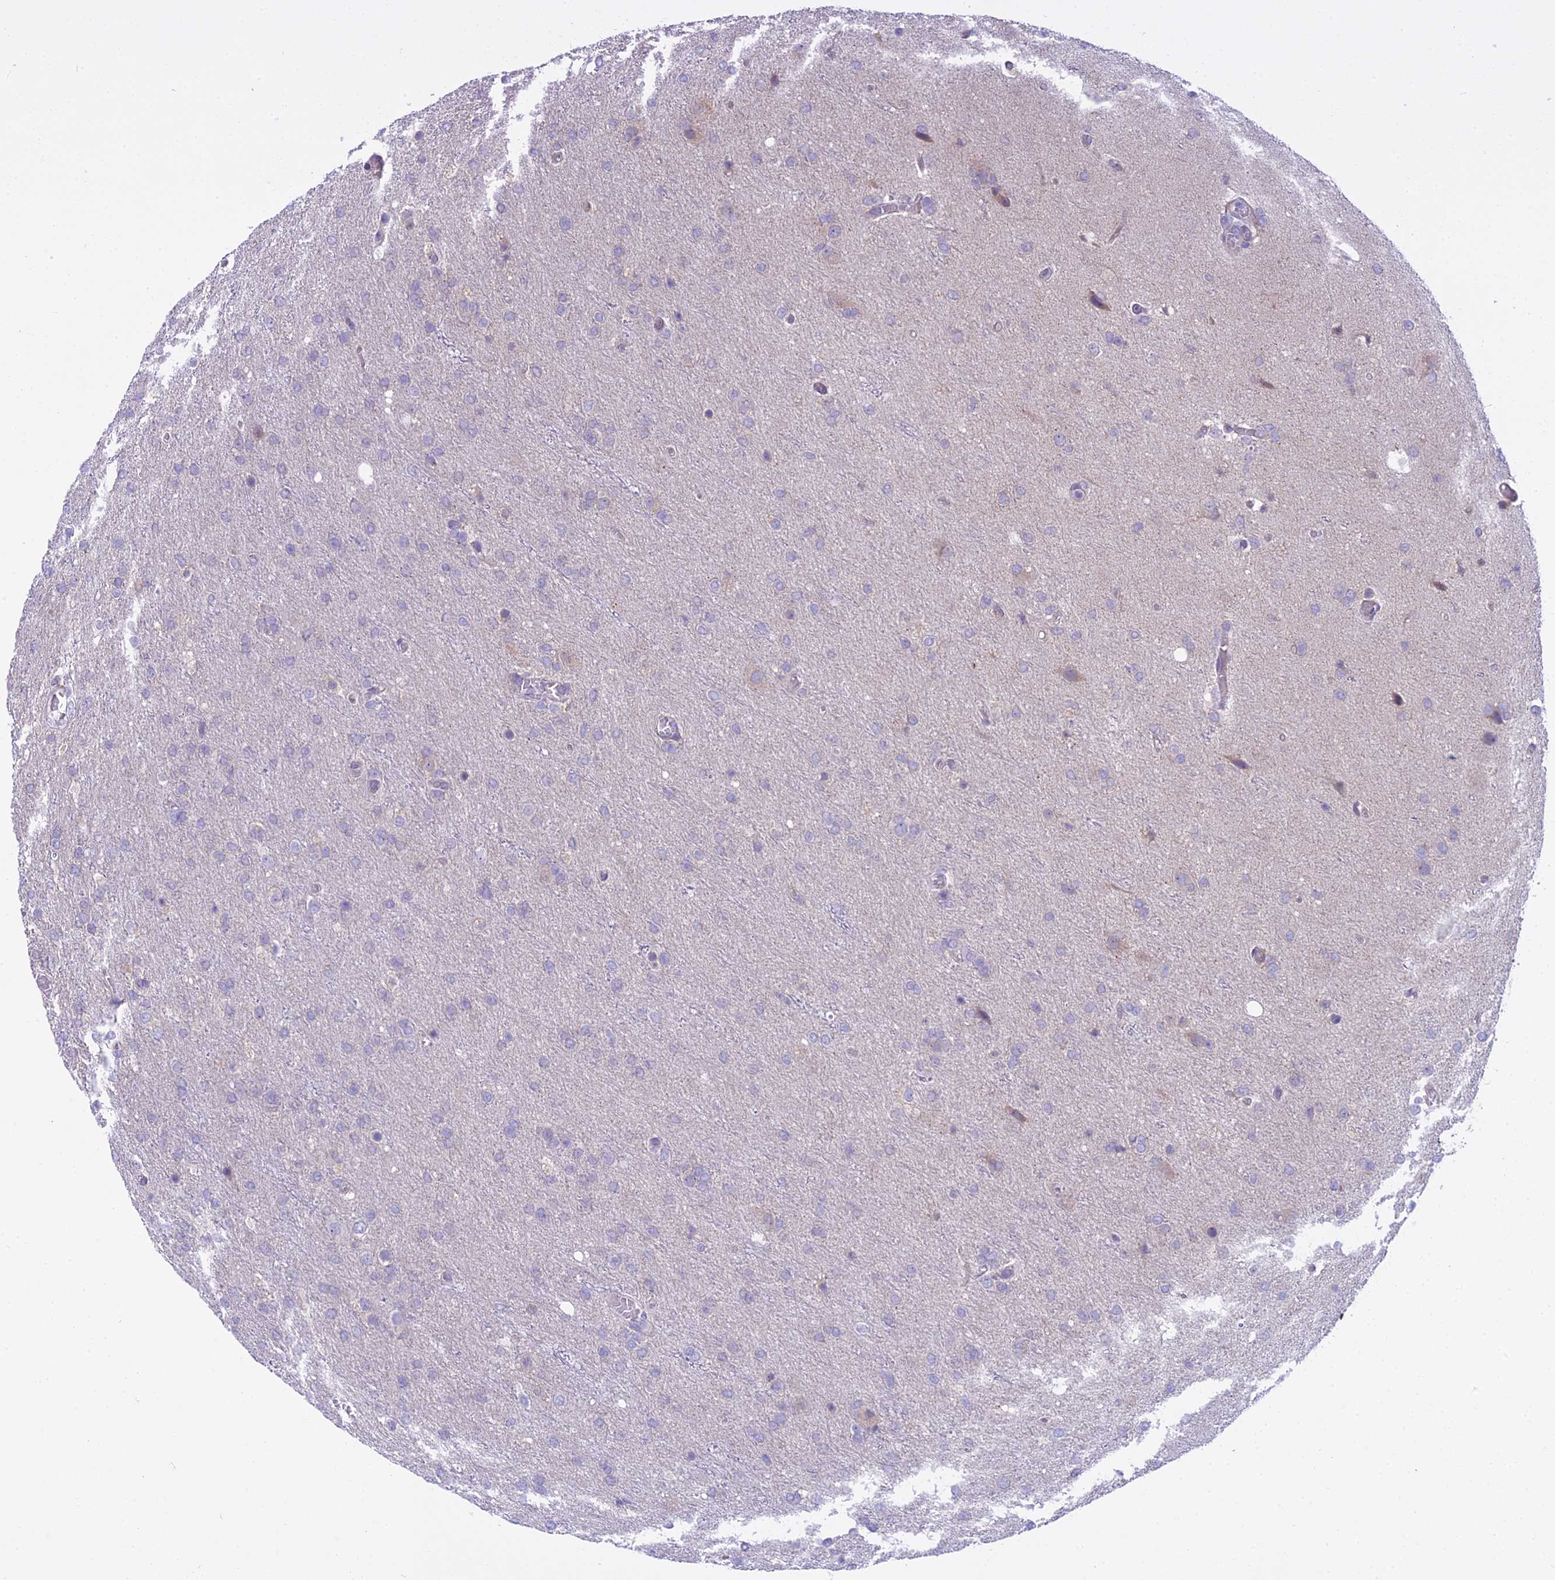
{"staining": {"intensity": "negative", "quantity": "none", "location": "none"}, "tissue": "glioma", "cell_type": "Tumor cells", "image_type": "cancer", "snomed": [{"axis": "morphology", "description": "Glioma, malignant, High grade"}, {"axis": "topography", "description": "Brain"}], "caption": "Photomicrograph shows no significant protein positivity in tumor cells of glioma.", "gene": "PCDHB14", "patient": {"sex": "female", "age": 74}}